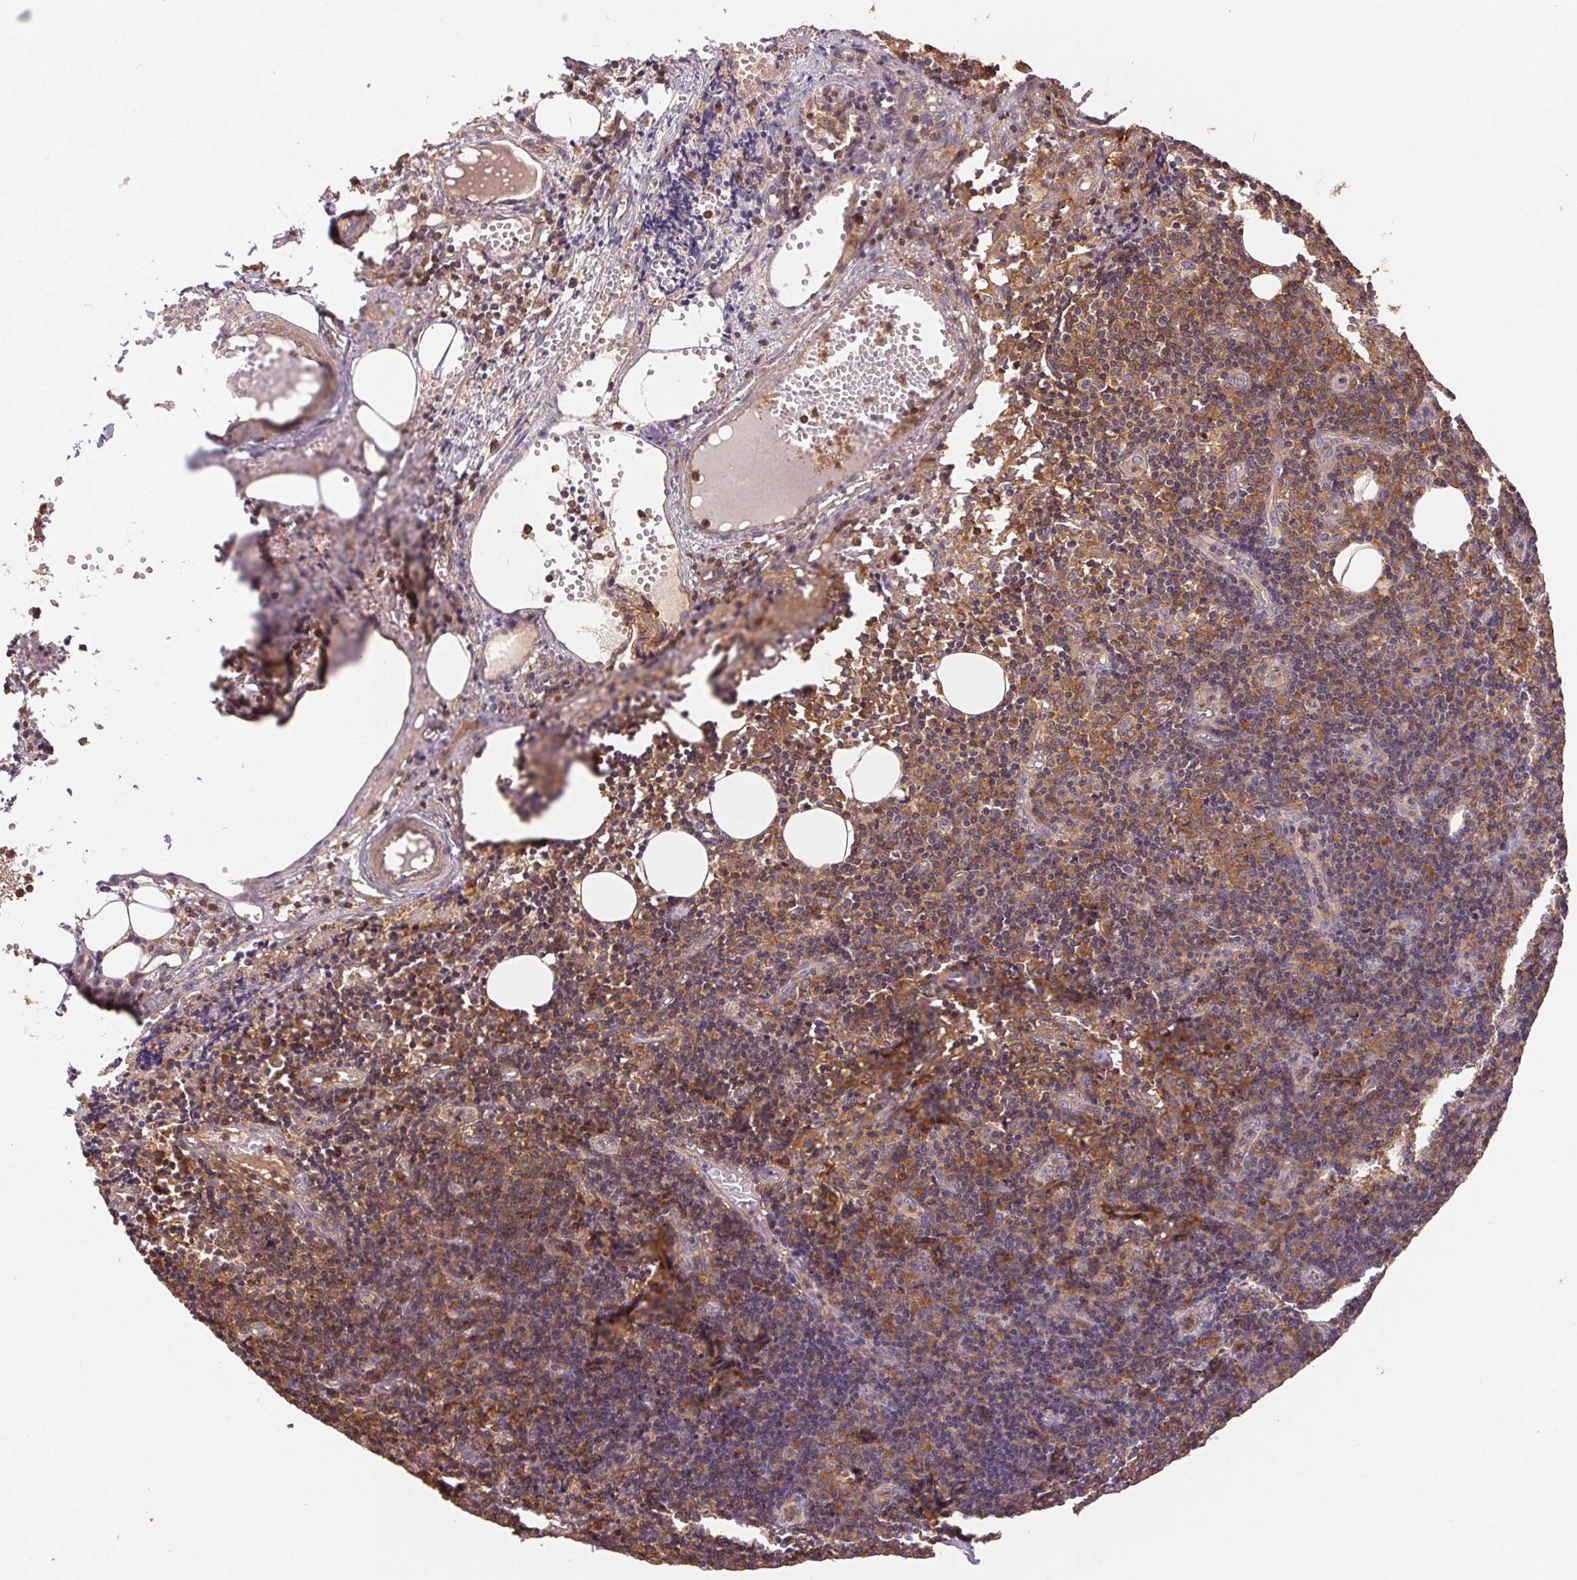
{"staining": {"intensity": "weak", "quantity": ">75%", "location": "cytoplasmic/membranous"}, "tissue": "lymph node", "cell_type": "Germinal center cells", "image_type": "normal", "snomed": [{"axis": "morphology", "description": "Normal tissue, NOS"}, {"axis": "topography", "description": "Lymph node"}], "caption": "Lymph node stained with DAB immunohistochemistry reveals low levels of weak cytoplasmic/membranous staining in about >75% of germinal center cells.", "gene": "GDI1", "patient": {"sex": "female", "age": 41}}